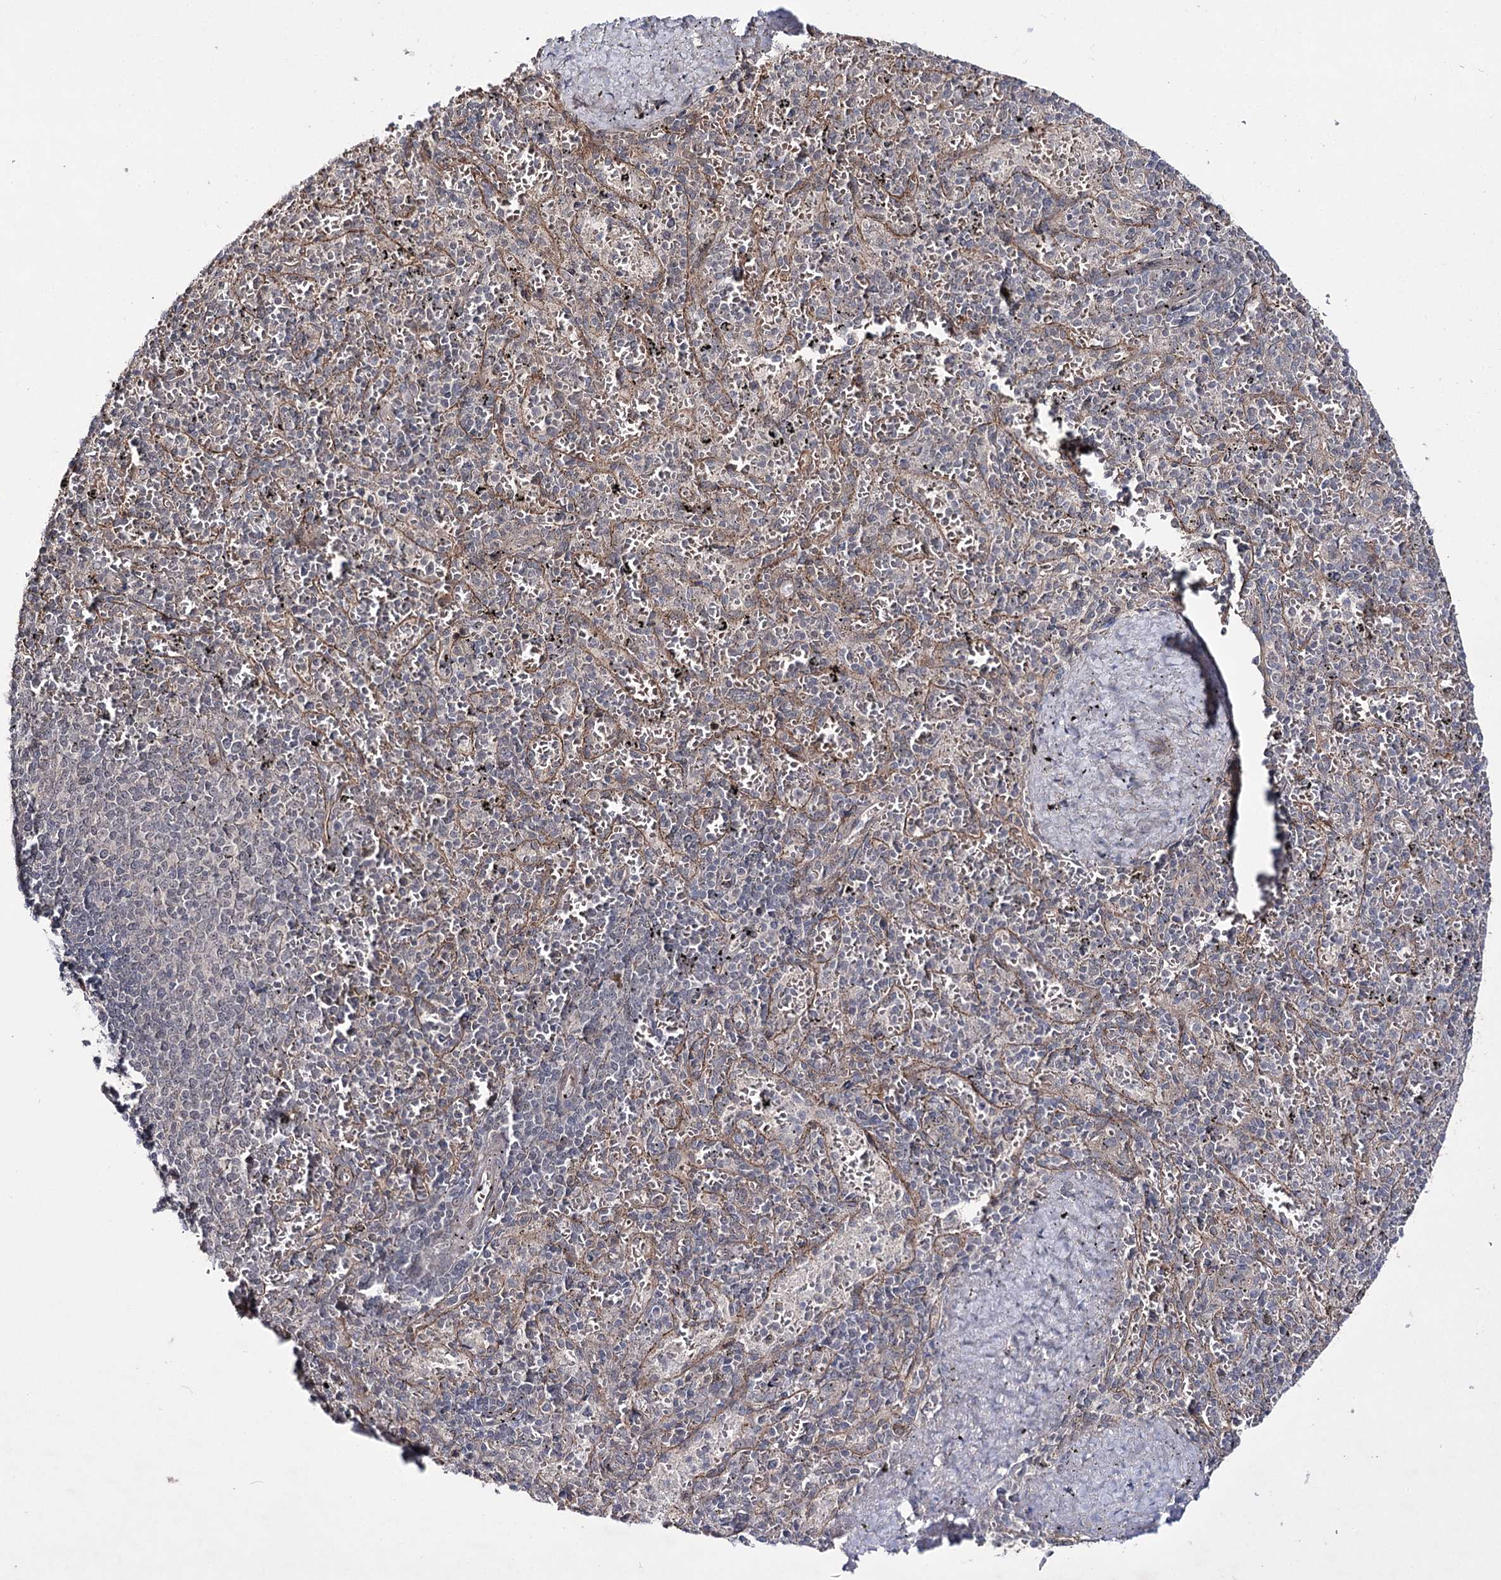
{"staining": {"intensity": "negative", "quantity": "none", "location": "none"}, "tissue": "spleen", "cell_type": "Cells in red pulp", "image_type": "normal", "snomed": [{"axis": "morphology", "description": "Normal tissue, NOS"}, {"axis": "topography", "description": "Spleen"}], "caption": "IHC of unremarkable human spleen displays no staining in cells in red pulp. (Brightfield microscopy of DAB (3,3'-diaminobenzidine) IHC at high magnification).", "gene": "HOXC11", "patient": {"sex": "male", "age": 82}}